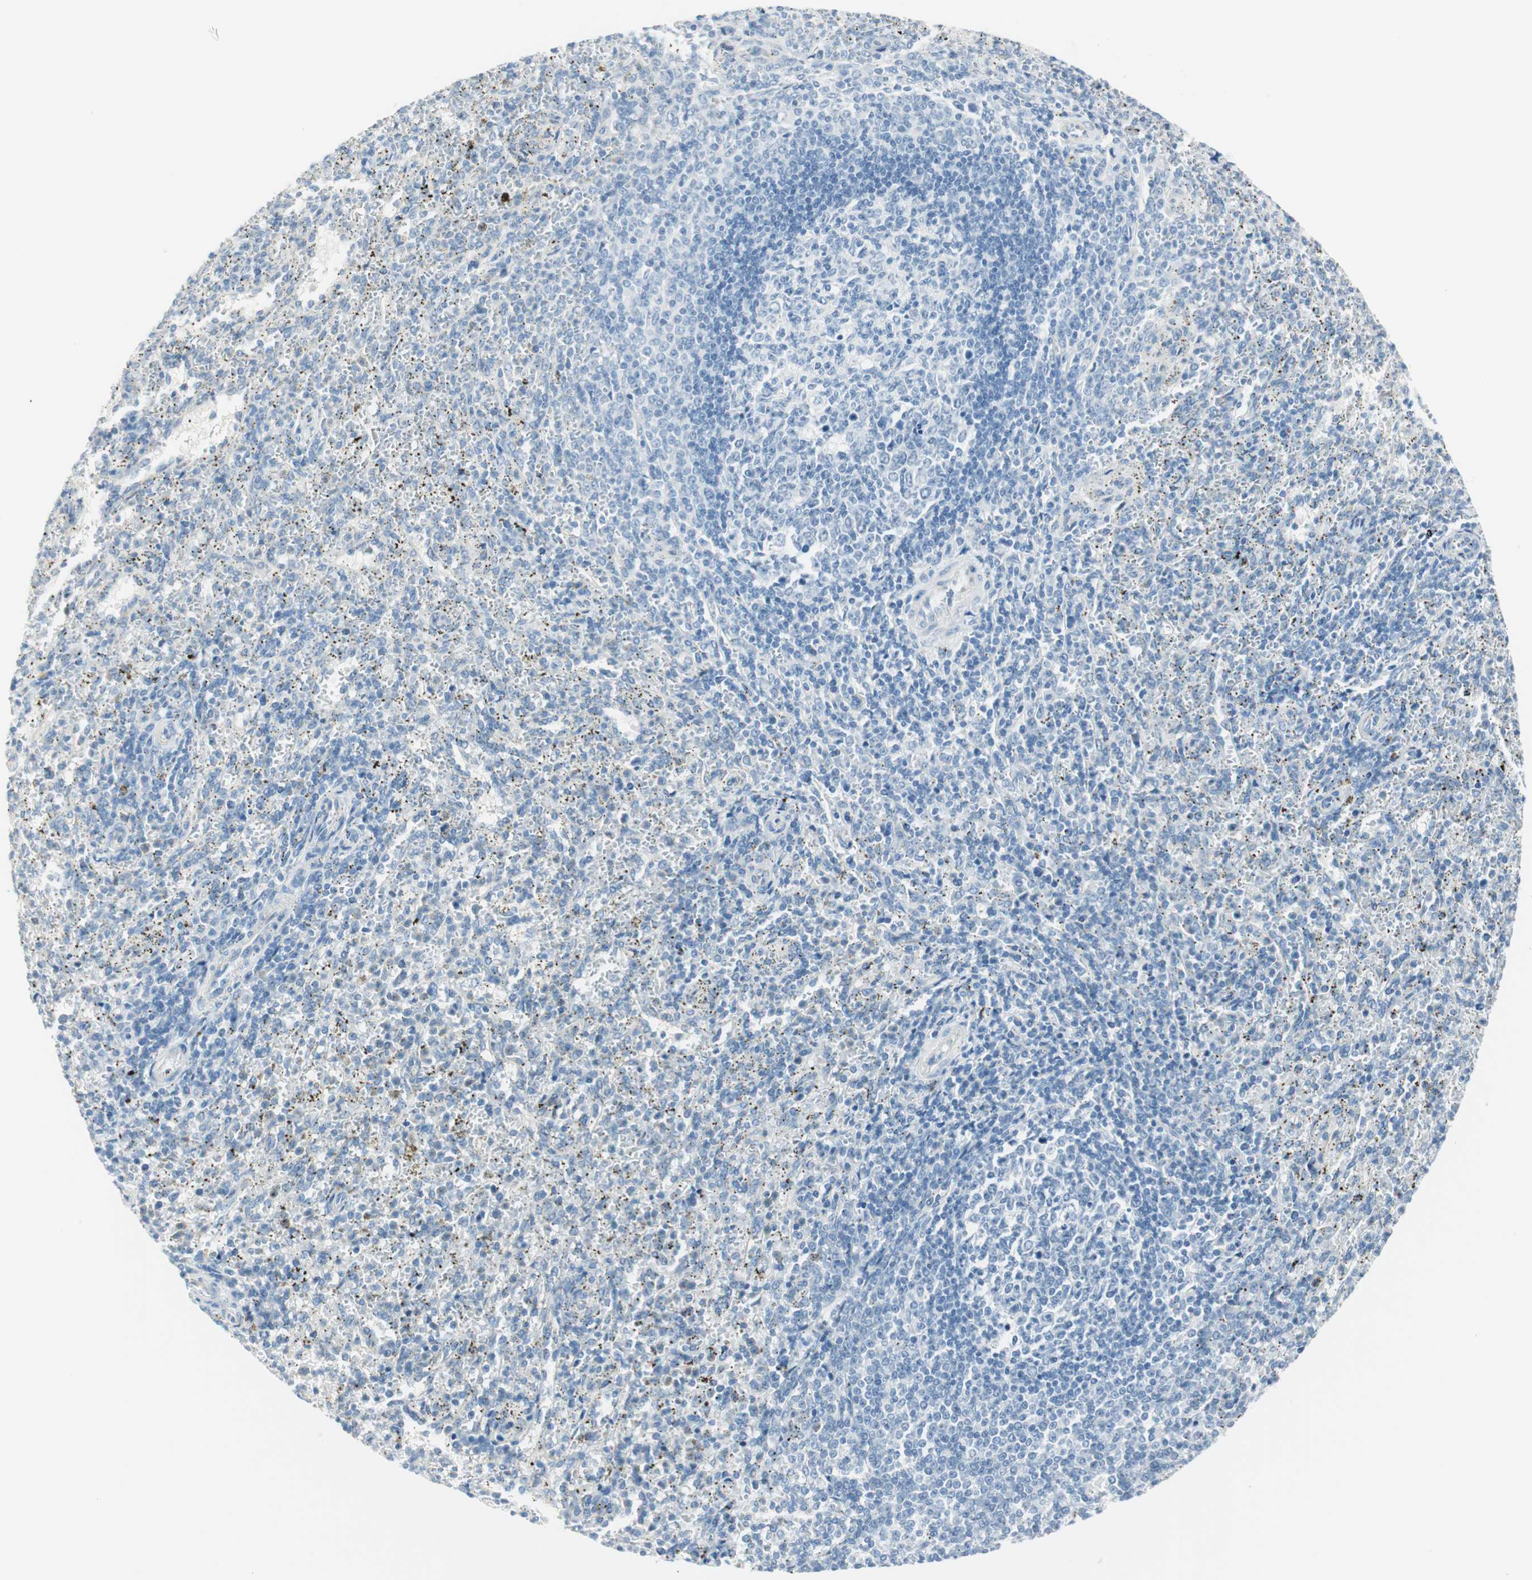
{"staining": {"intensity": "negative", "quantity": "none", "location": "none"}, "tissue": "spleen", "cell_type": "Cells in red pulp", "image_type": "normal", "snomed": [{"axis": "morphology", "description": "Normal tissue, NOS"}, {"axis": "topography", "description": "Spleen"}], "caption": "IHC image of unremarkable spleen: spleen stained with DAB exhibits no significant protein staining in cells in red pulp.", "gene": "MLLT10", "patient": {"sex": "female", "age": 10}}